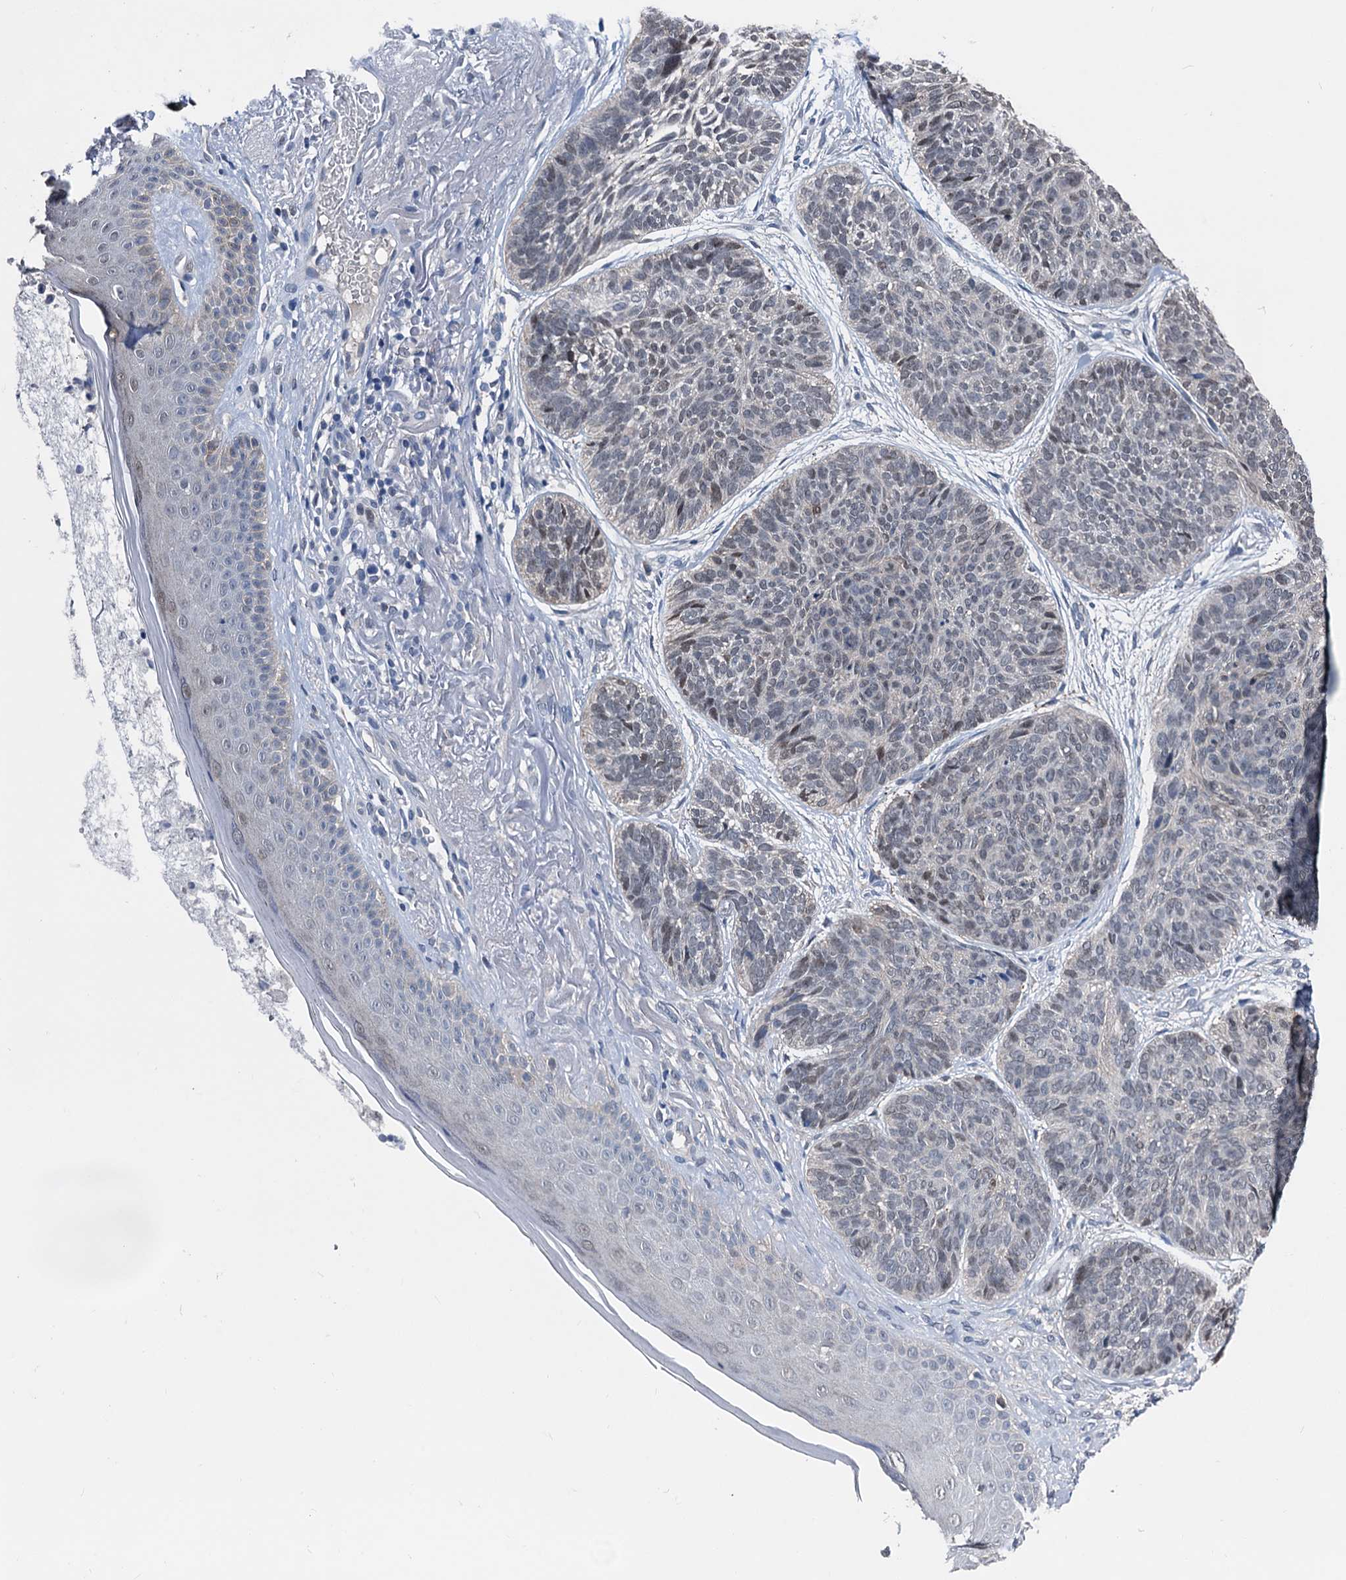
{"staining": {"intensity": "weak", "quantity": "<25%", "location": "nuclear"}, "tissue": "skin cancer", "cell_type": "Tumor cells", "image_type": "cancer", "snomed": [{"axis": "morphology", "description": "Normal tissue, NOS"}, {"axis": "morphology", "description": "Basal cell carcinoma"}, {"axis": "topography", "description": "Skin"}], "caption": "Skin basal cell carcinoma was stained to show a protein in brown. There is no significant expression in tumor cells.", "gene": "GLO1", "patient": {"sex": "male", "age": 66}}